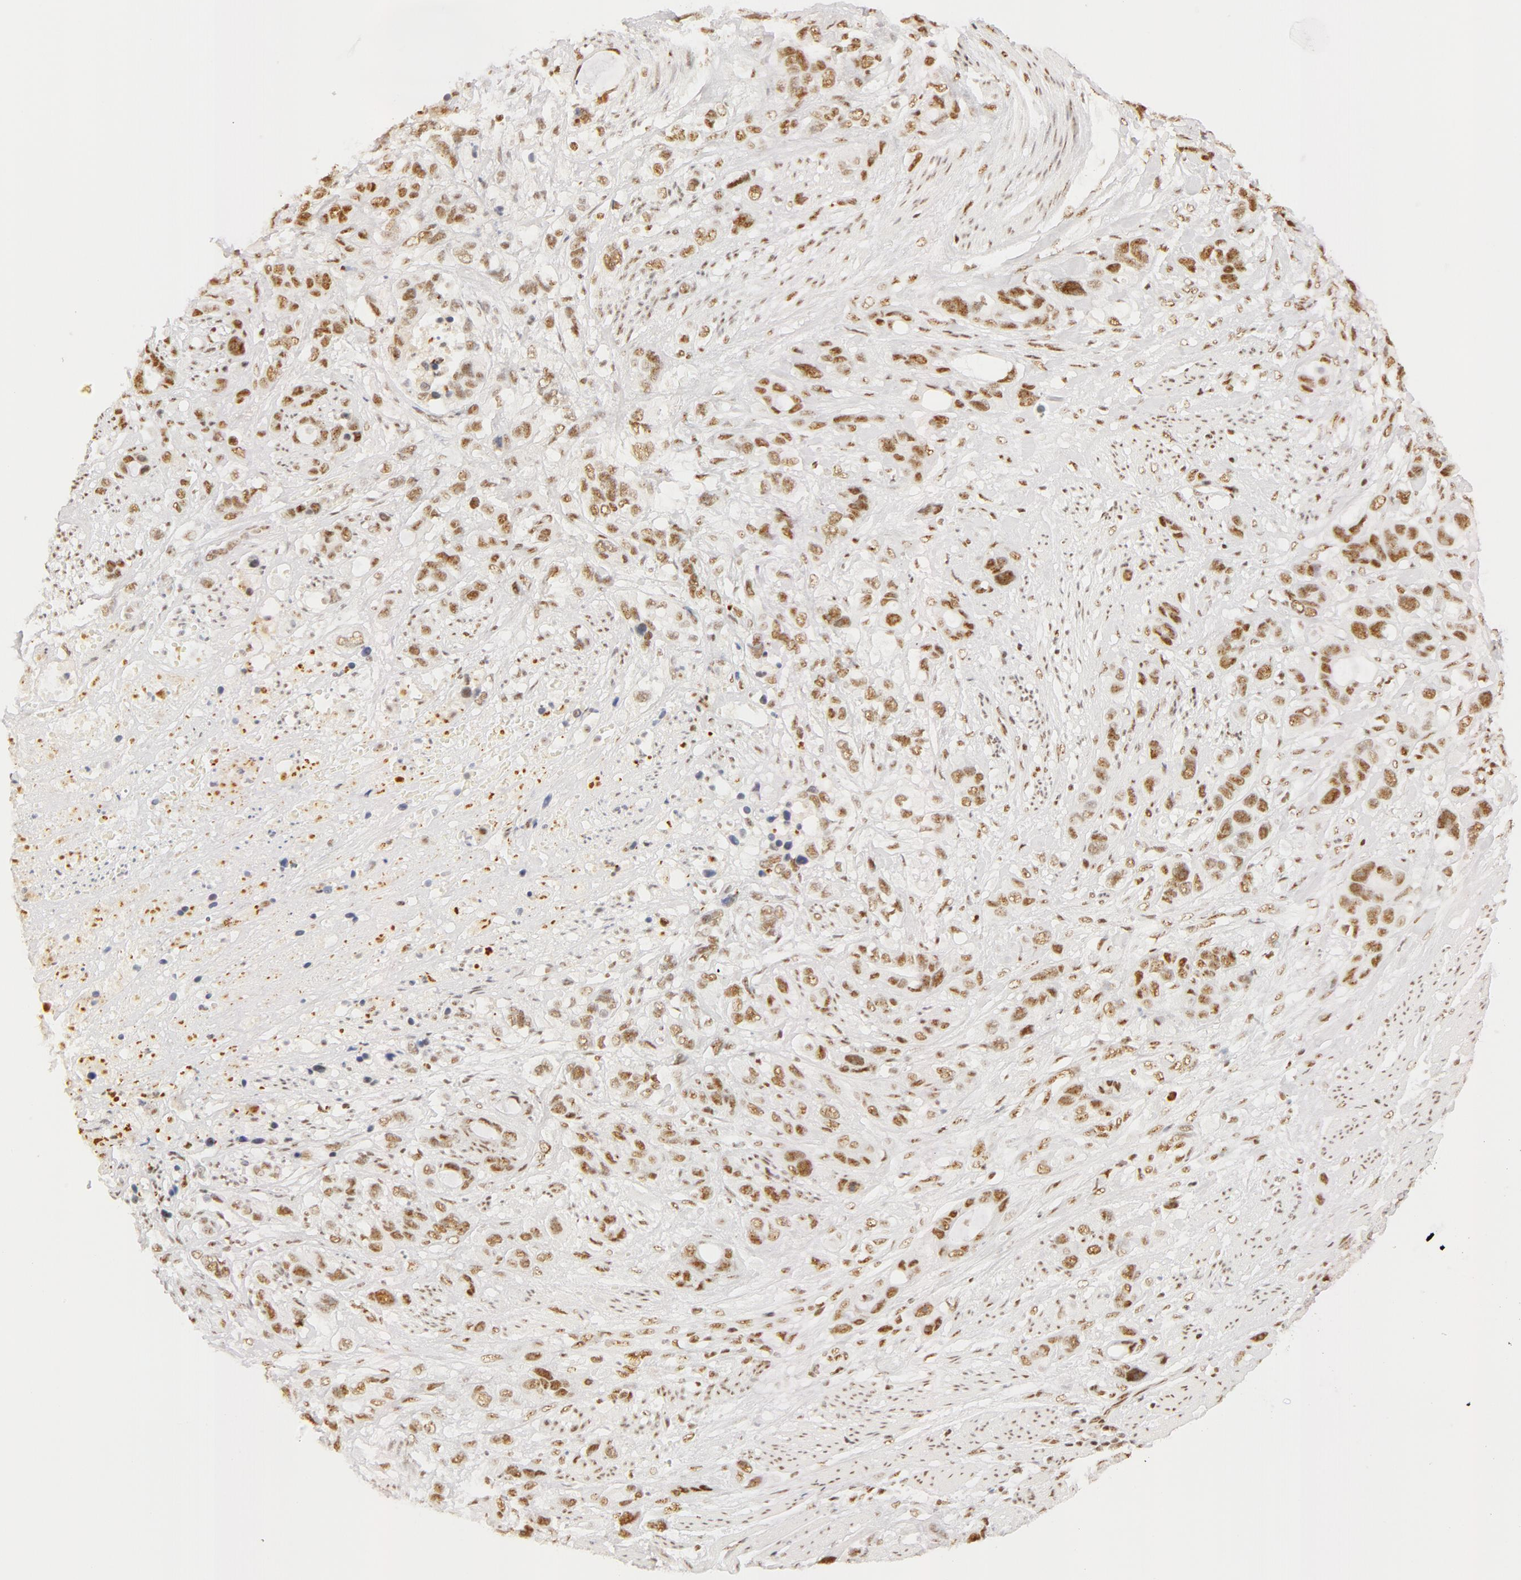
{"staining": {"intensity": "moderate", "quantity": ">75%", "location": "nuclear"}, "tissue": "stomach cancer", "cell_type": "Tumor cells", "image_type": "cancer", "snomed": [{"axis": "morphology", "description": "Adenocarcinoma, NOS"}, {"axis": "topography", "description": "Stomach, upper"}], "caption": "A high-resolution photomicrograph shows immunohistochemistry staining of stomach cancer, which displays moderate nuclear expression in about >75% of tumor cells.", "gene": "RBM39", "patient": {"sex": "male", "age": 47}}